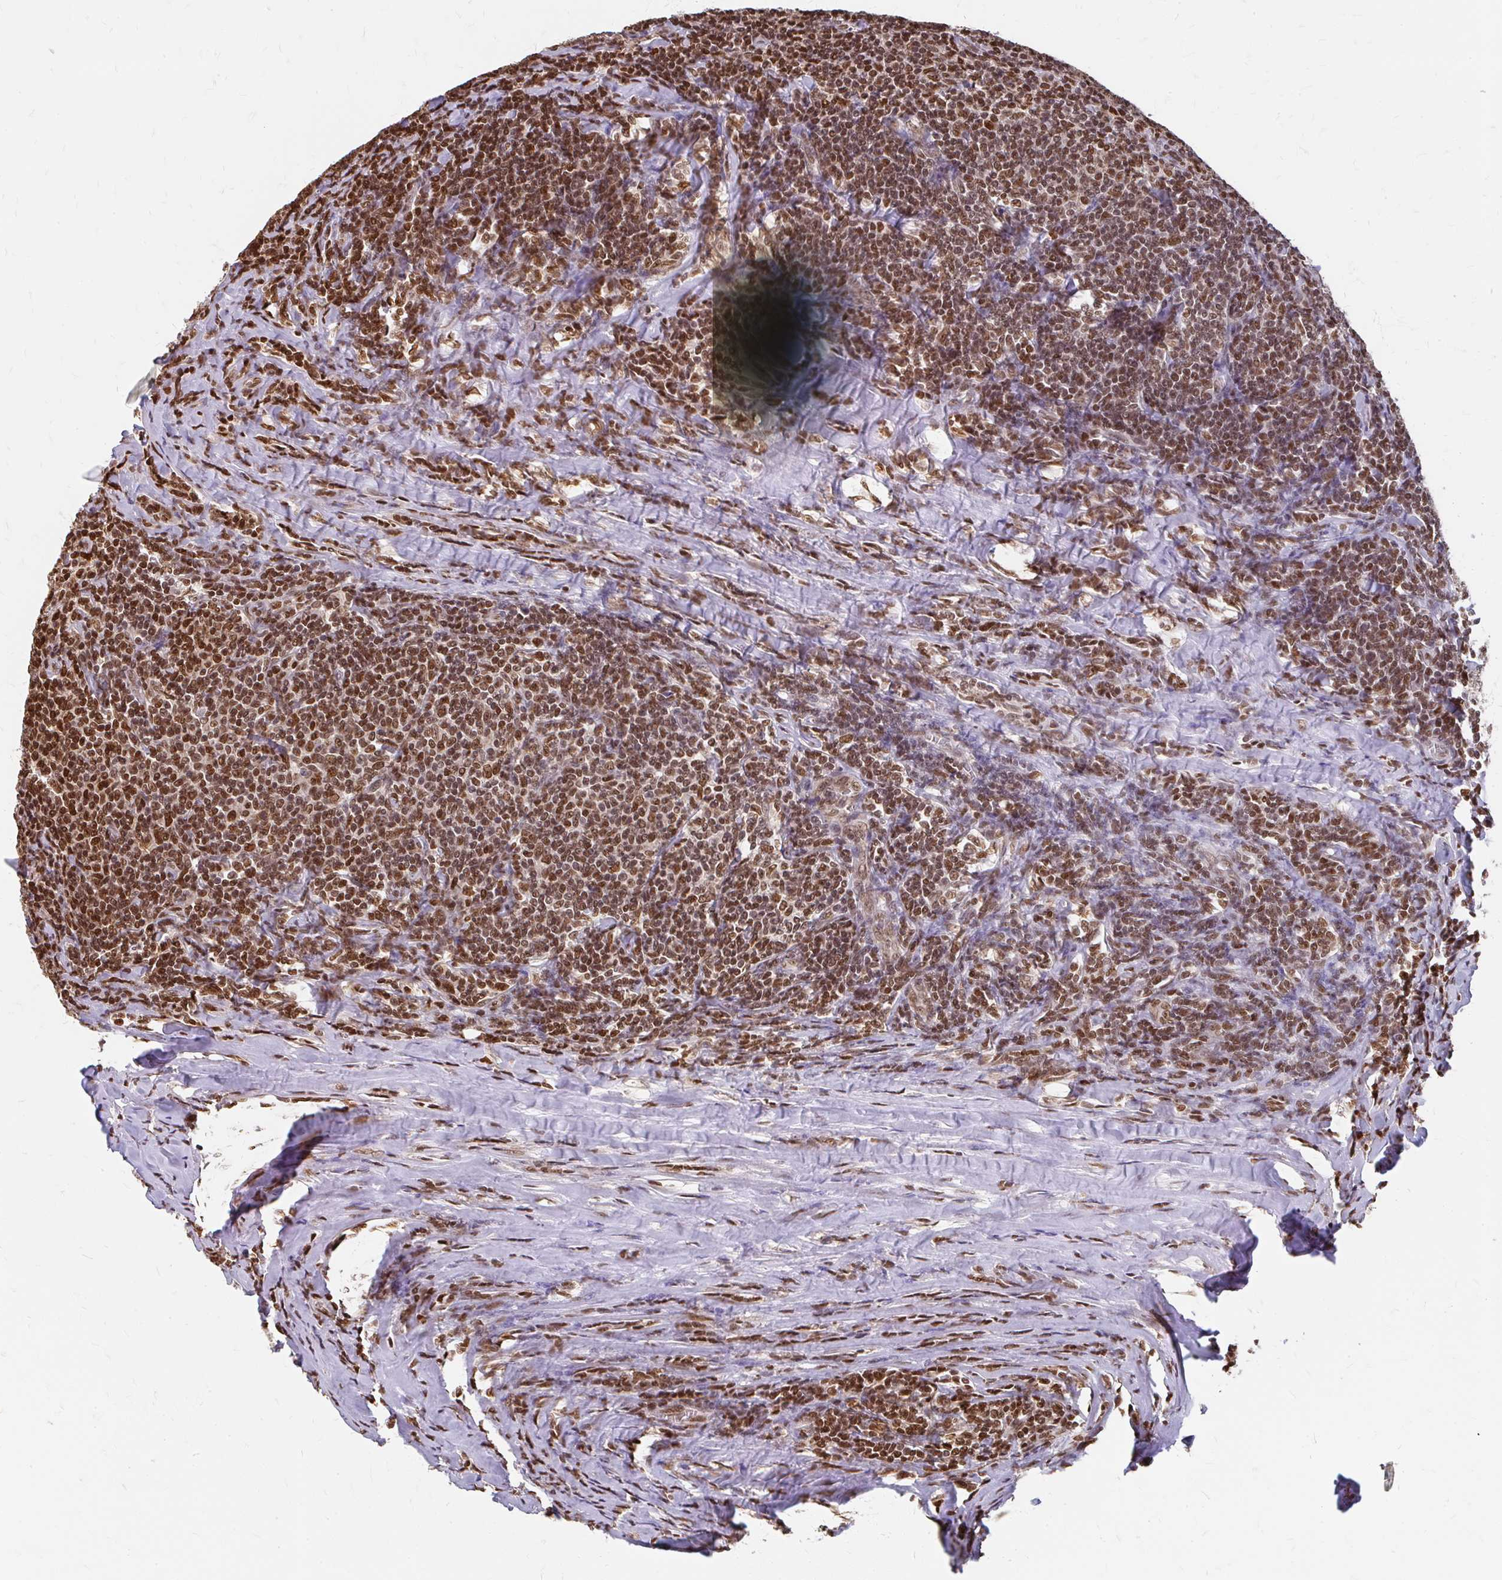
{"staining": {"intensity": "moderate", "quantity": ">75%", "location": "nuclear"}, "tissue": "lymphoma", "cell_type": "Tumor cells", "image_type": "cancer", "snomed": [{"axis": "morphology", "description": "Malignant lymphoma, non-Hodgkin's type, Low grade"}, {"axis": "topography", "description": "Lymph node"}], "caption": "Lymphoma stained for a protein demonstrates moderate nuclear positivity in tumor cells. (DAB (3,3'-diaminobenzidine) IHC with brightfield microscopy, high magnification).", "gene": "XPO1", "patient": {"sex": "male", "age": 52}}